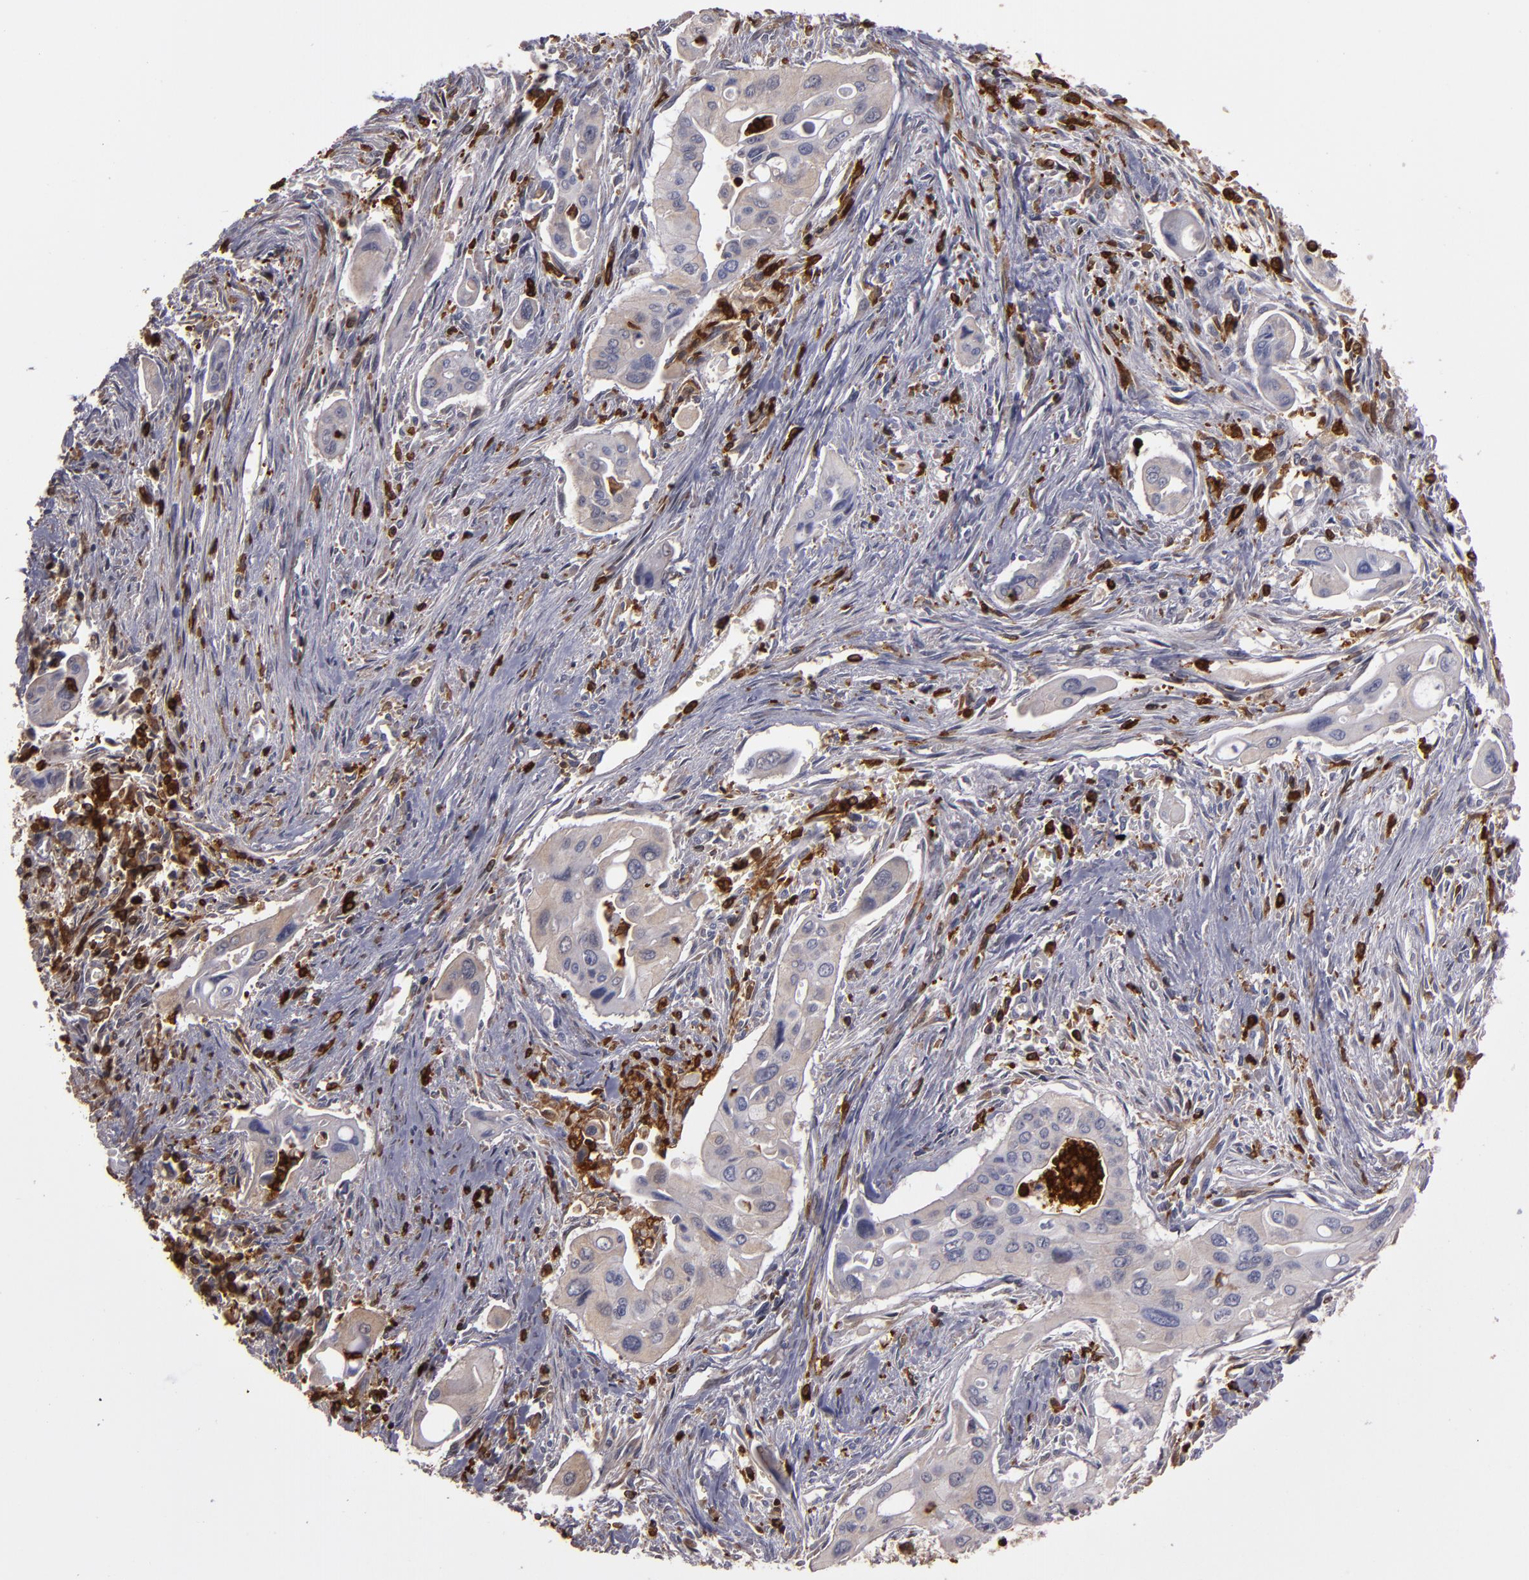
{"staining": {"intensity": "weak", "quantity": ">75%", "location": "cytoplasmic/membranous"}, "tissue": "pancreatic cancer", "cell_type": "Tumor cells", "image_type": "cancer", "snomed": [{"axis": "morphology", "description": "Adenocarcinoma, NOS"}, {"axis": "topography", "description": "Pancreas"}], "caption": "Protein analysis of adenocarcinoma (pancreatic) tissue exhibits weak cytoplasmic/membranous positivity in about >75% of tumor cells.", "gene": "WAS", "patient": {"sex": "male", "age": 77}}